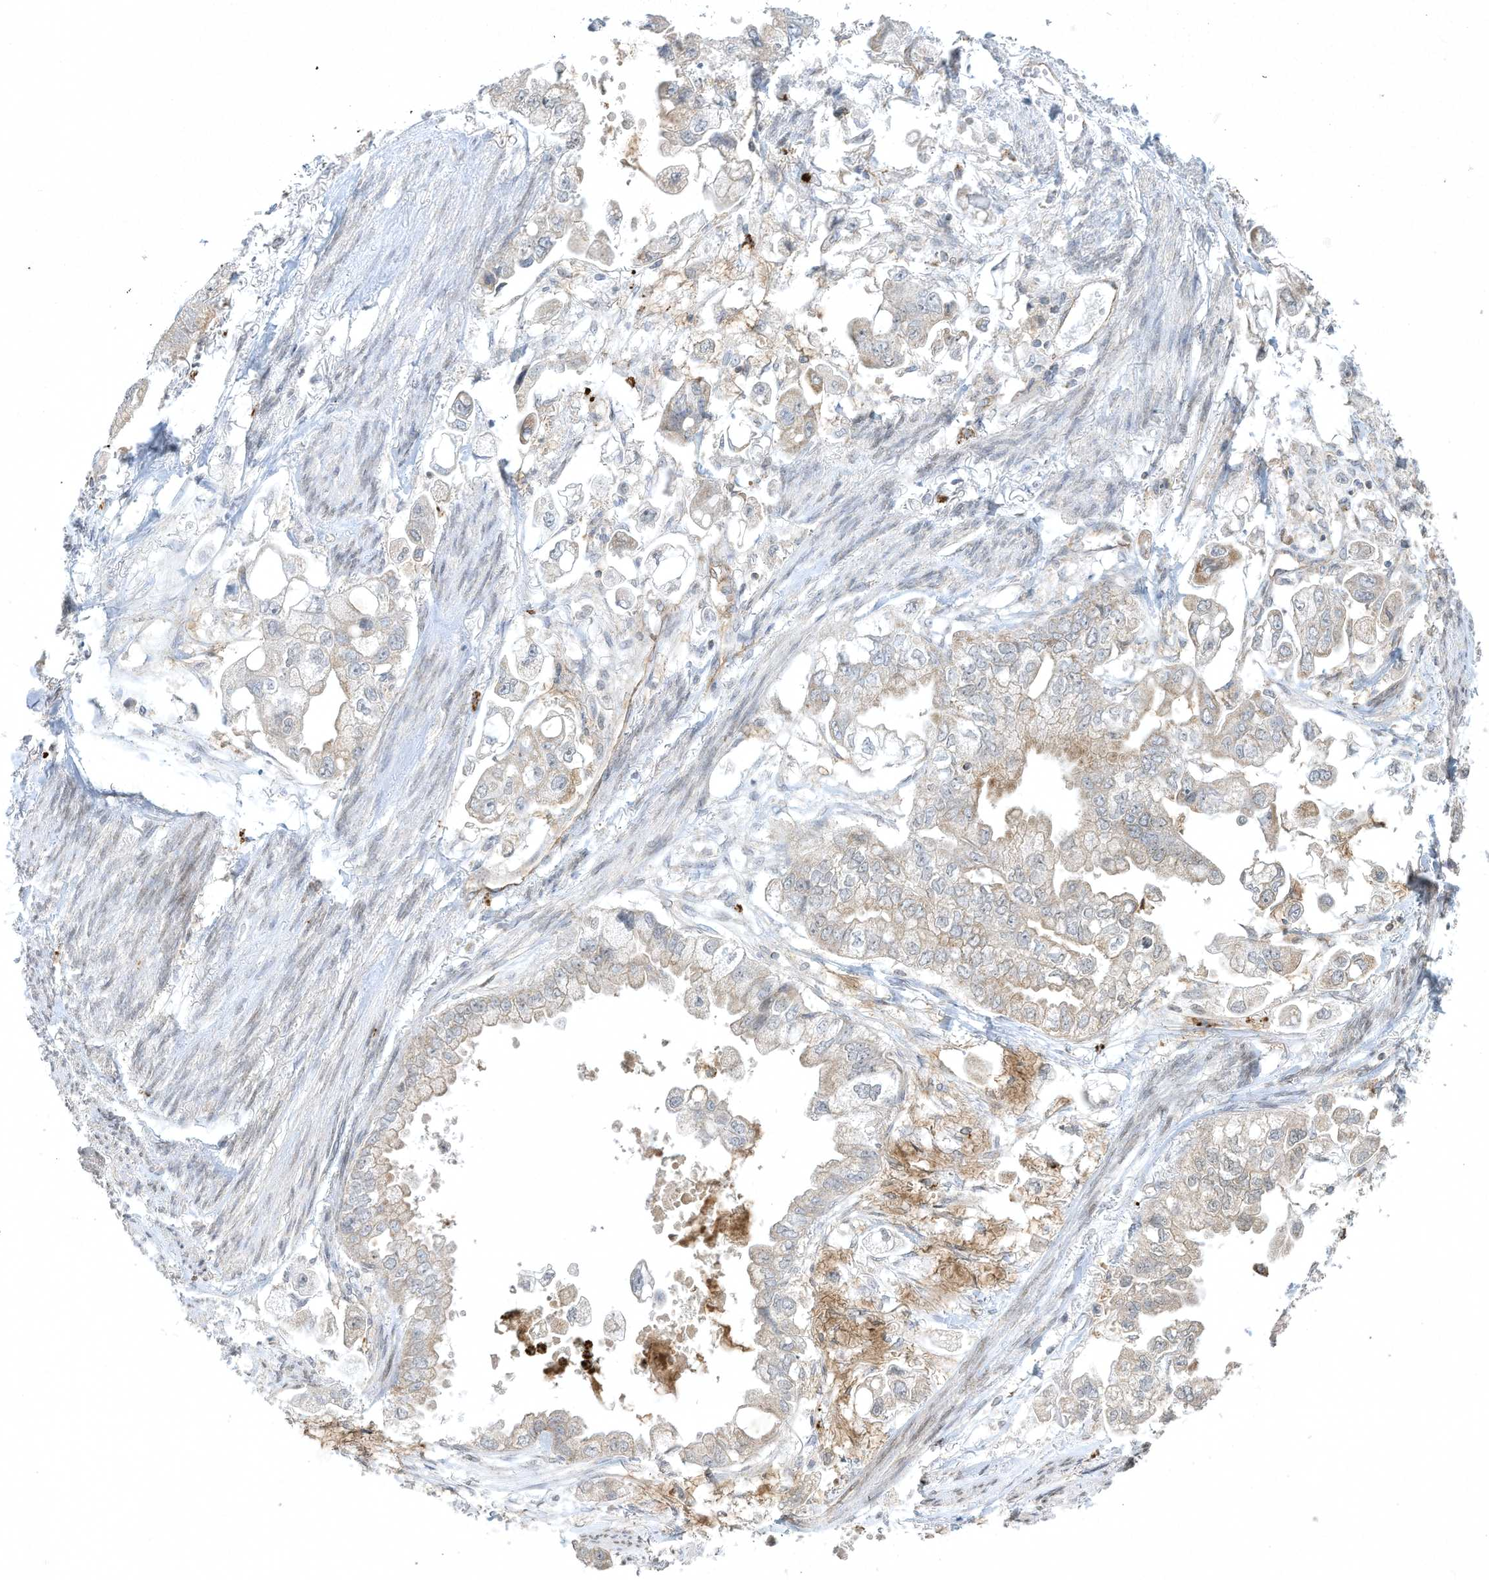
{"staining": {"intensity": "negative", "quantity": "none", "location": "none"}, "tissue": "stomach cancer", "cell_type": "Tumor cells", "image_type": "cancer", "snomed": [{"axis": "morphology", "description": "Adenocarcinoma, NOS"}, {"axis": "topography", "description": "Stomach"}], "caption": "Immunohistochemistry (IHC) of stomach adenocarcinoma reveals no staining in tumor cells. (Brightfield microscopy of DAB (3,3'-diaminobenzidine) IHC at high magnification).", "gene": "CHRNA4", "patient": {"sex": "male", "age": 62}}